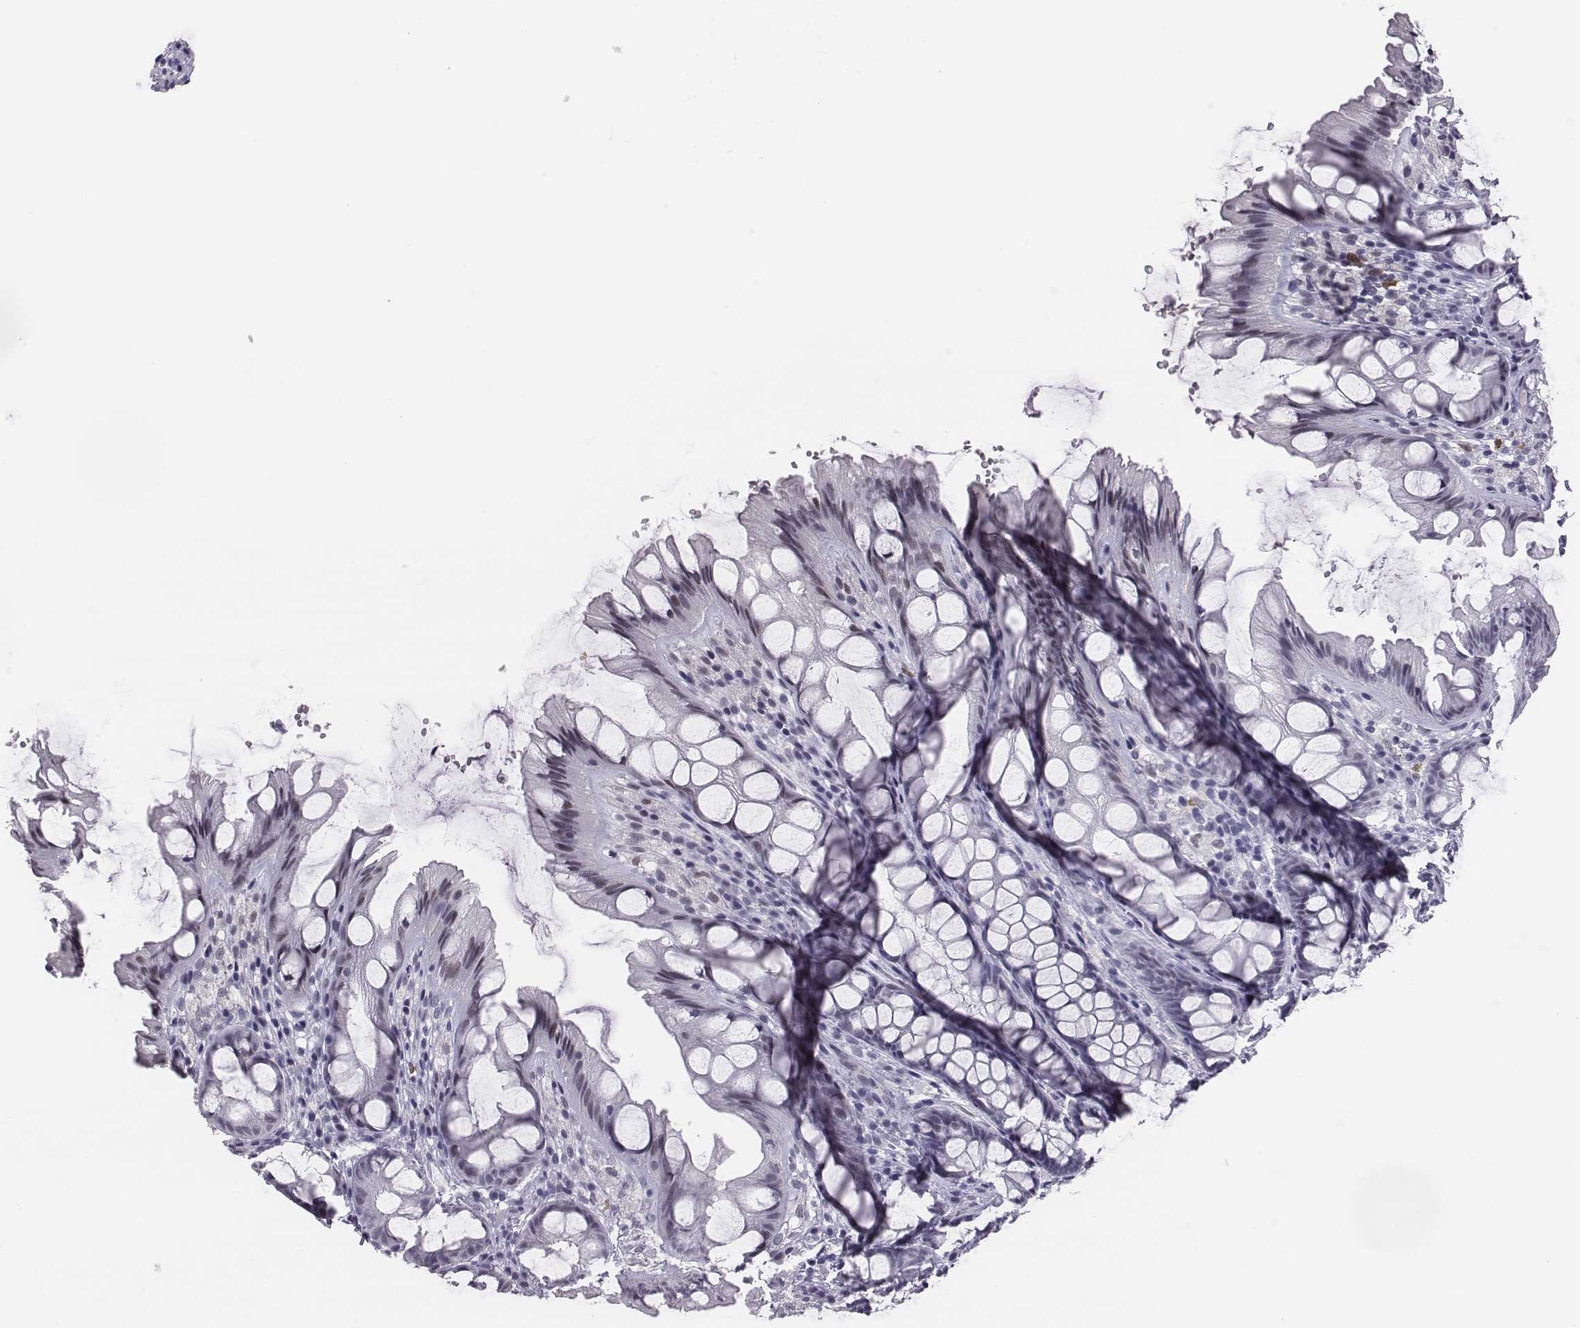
{"staining": {"intensity": "negative", "quantity": "none", "location": "none"}, "tissue": "colon", "cell_type": "Endothelial cells", "image_type": "normal", "snomed": [{"axis": "morphology", "description": "Normal tissue, NOS"}, {"axis": "topography", "description": "Colon"}], "caption": "This is an immunohistochemistry (IHC) histopathology image of unremarkable colon. There is no expression in endothelial cells.", "gene": "ACOD1", "patient": {"sex": "male", "age": 47}}